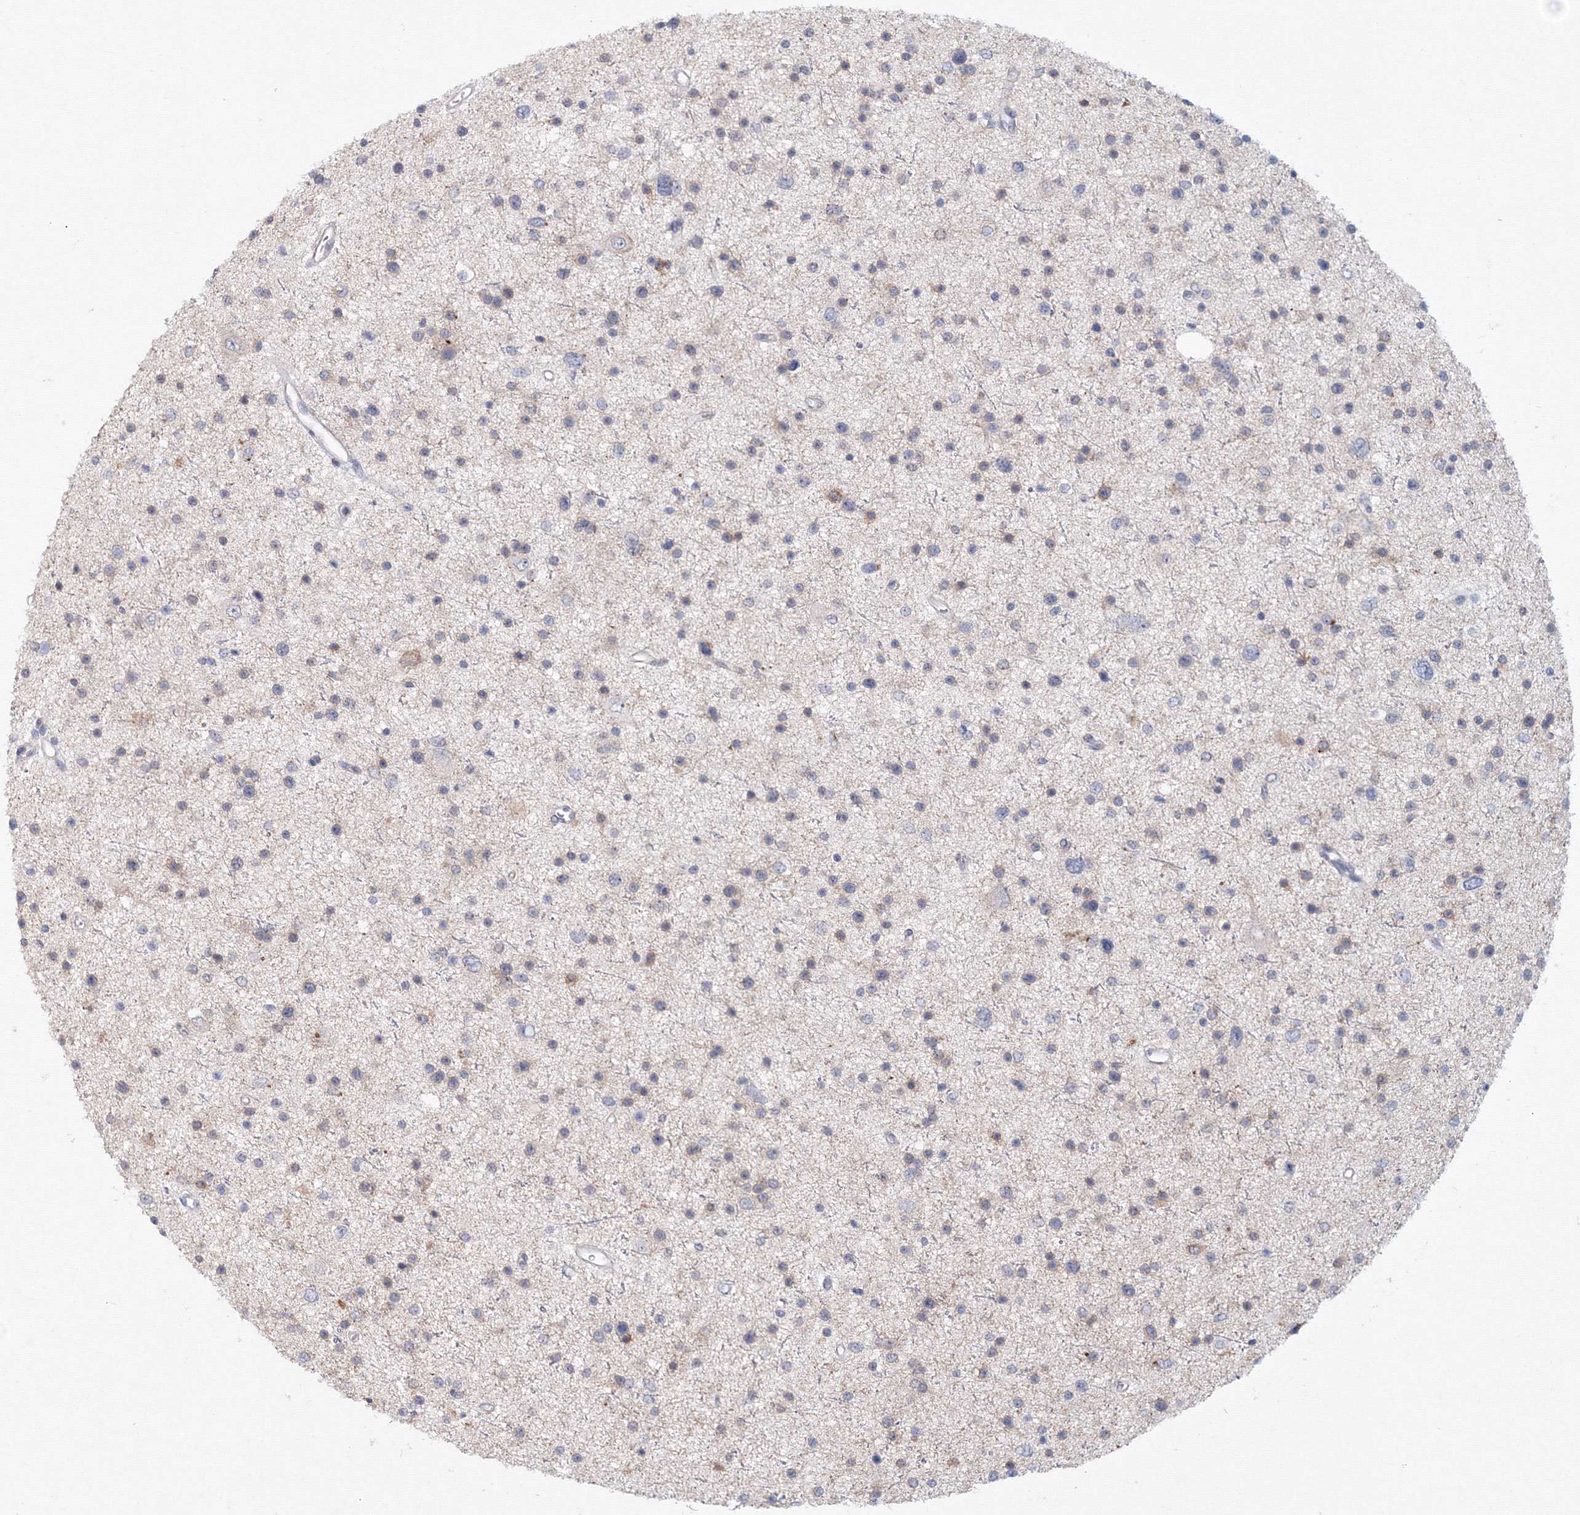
{"staining": {"intensity": "negative", "quantity": "none", "location": "none"}, "tissue": "glioma", "cell_type": "Tumor cells", "image_type": "cancer", "snomed": [{"axis": "morphology", "description": "Glioma, malignant, Low grade"}, {"axis": "topography", "description": "Cerebral cortex"}], "caption": "IHC histopathology image of neoplastic tissue: human malignant low-grade glioma stained with DAB (3,3'-diaminobenzidine) demonstrates no significant protein staining in tumor cells. (DAB immunohistochemistry, high magnification).", "gene": "SLC7A7", "patient": {"sex": "female", "age": 39}}